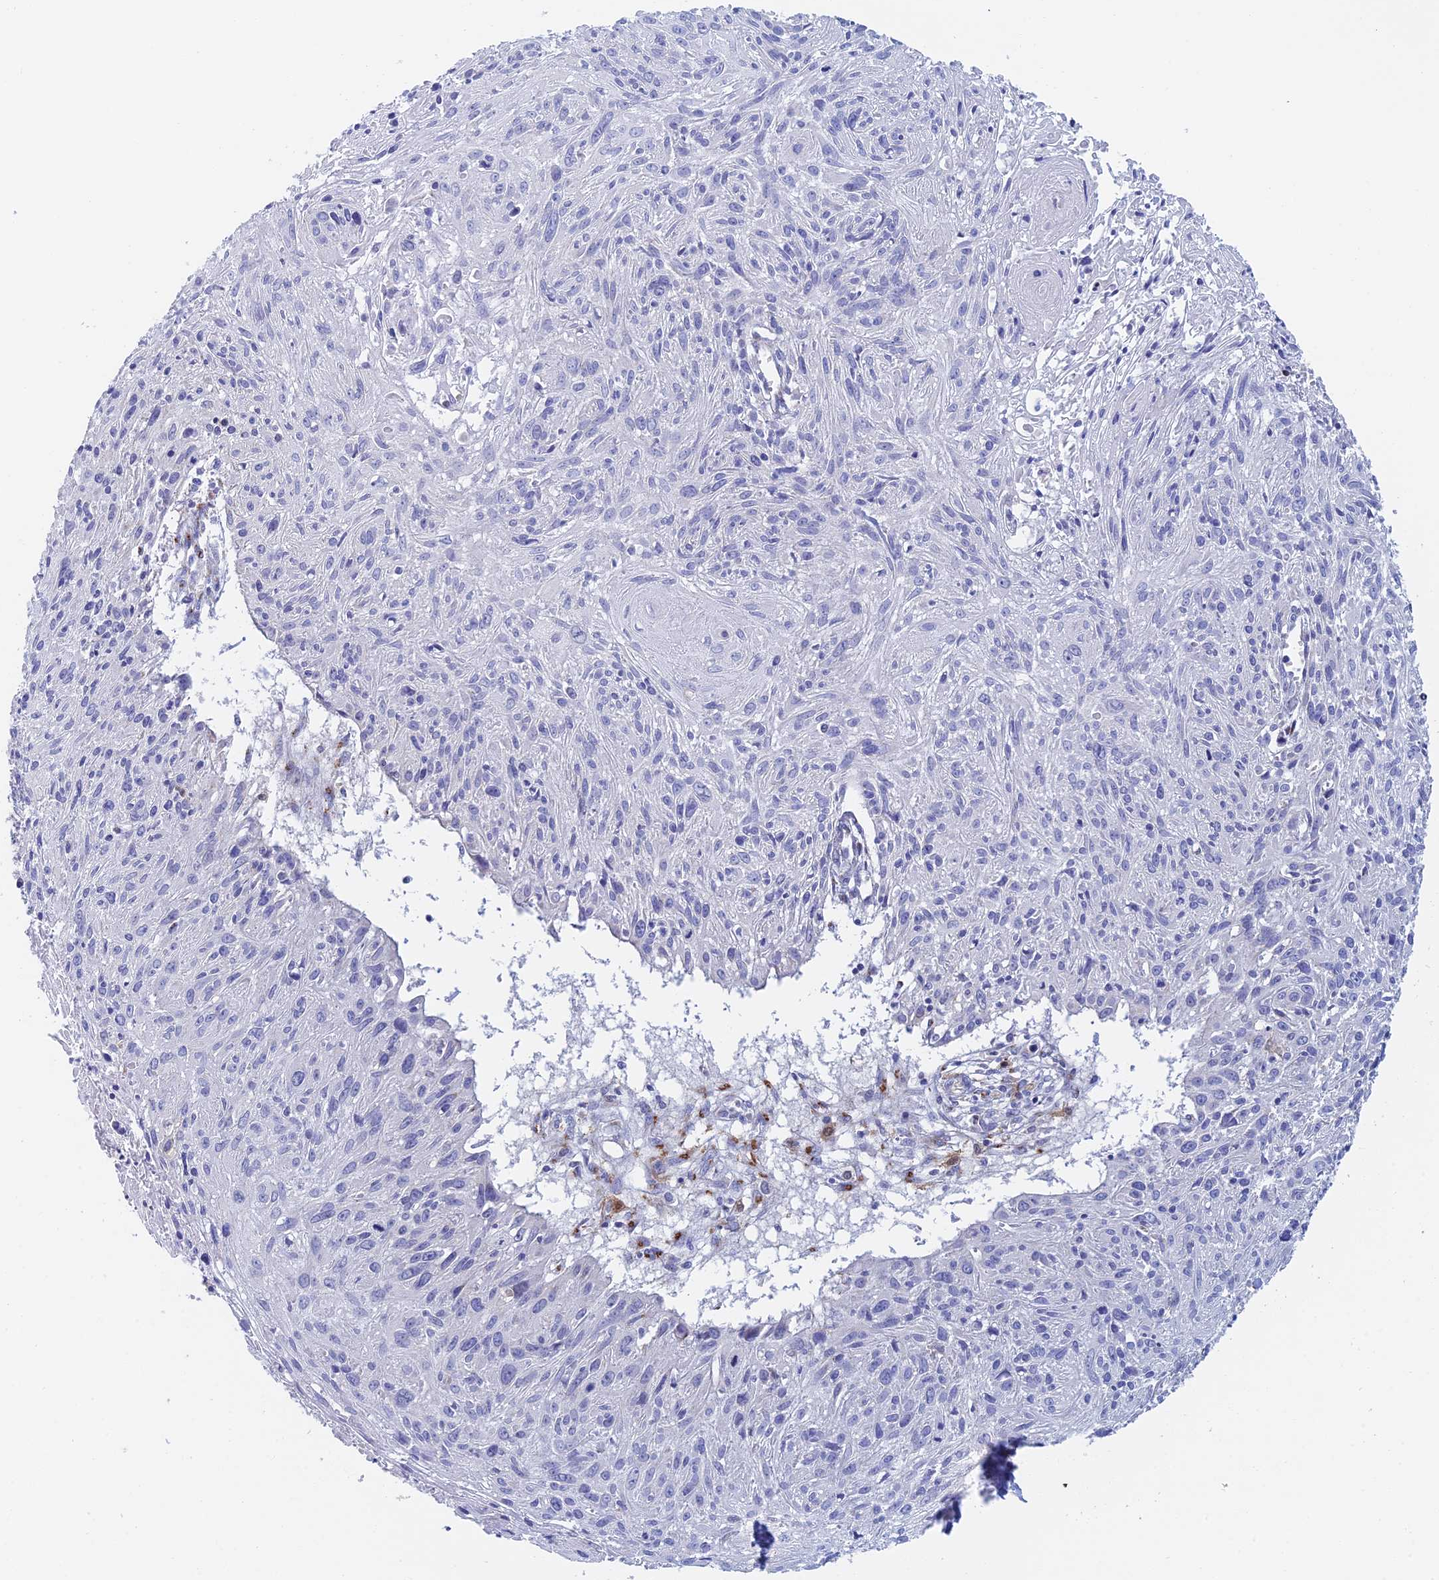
{"staining": {"intensity": "negative", "quantity": "none", "location": "none"}, "tissue": "cervical cancer", "cell_type": "Tumor cells", "image_type": "cancer", "snomed": [{"axis": "morphology", "description": "Squamous cell carcinoma, NOS"}, {"axis": "topography", "description": "Cervix"}], "caption": "Histopathology image shows no significant protein staining in tumor cells of cervical squamous cell carcinoma.", "gene": "SLC24A3", "patient": {"sex": "female", "age": 51}}